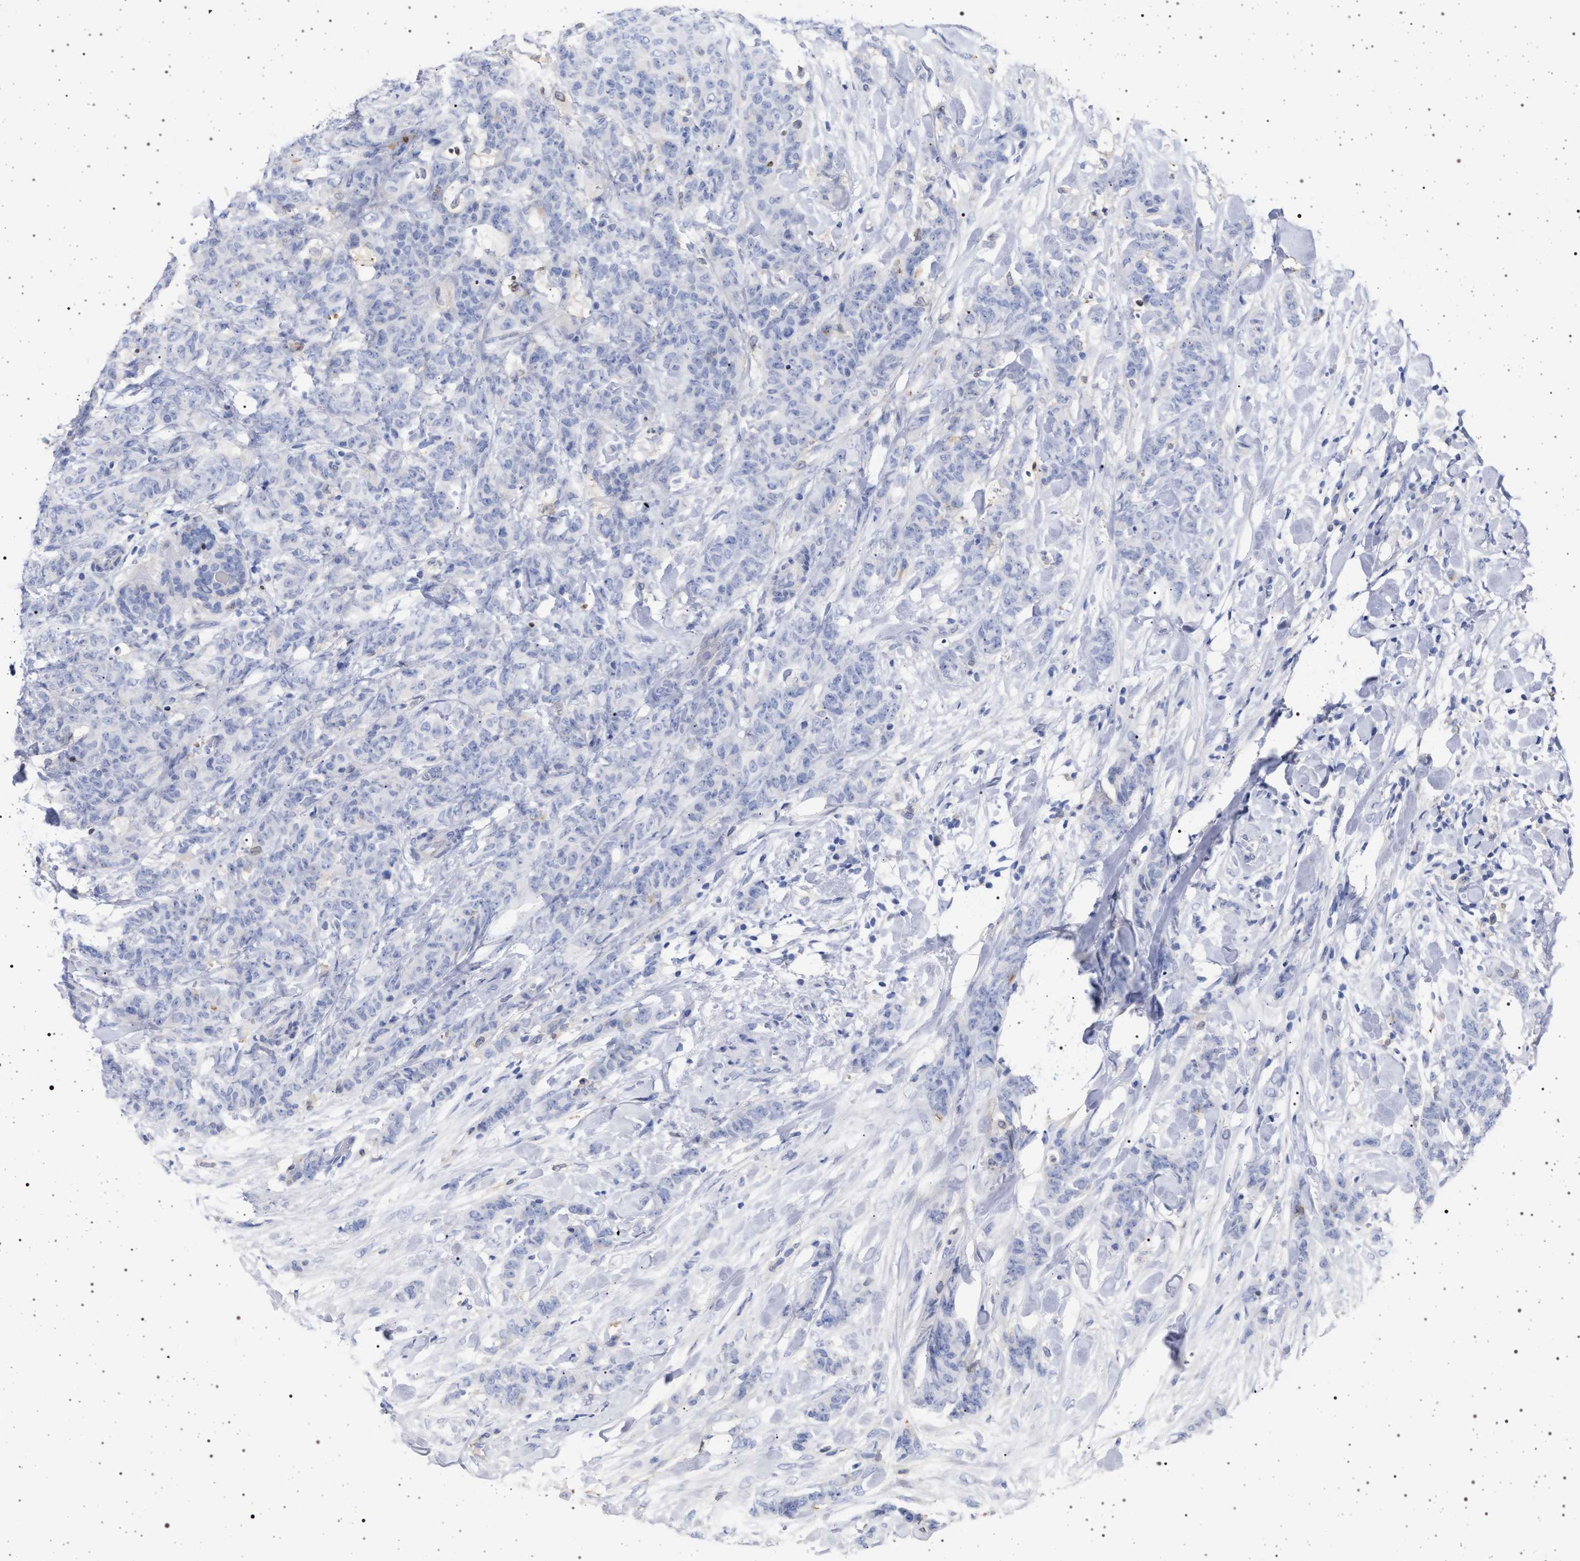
{"staining": {"intensity": "negative", "quantity": "none", "location": "none"}, "tissue": "breast cancer", "cell_type": "Tumor cells", "image_type": "cancer", "snomed": [{"axis": "morphology", "description": "Normal tissue, NOS"}, {"axis": "morphology", "description": "Duct carcinoma"}, {"axis": "topography", "description": "Breast"}], "caption": "A histopathology image of human breast cancer is negative for staining in tumor cells.", "gene": "PLG", "patient": {"sex": "female", "age": 40}}